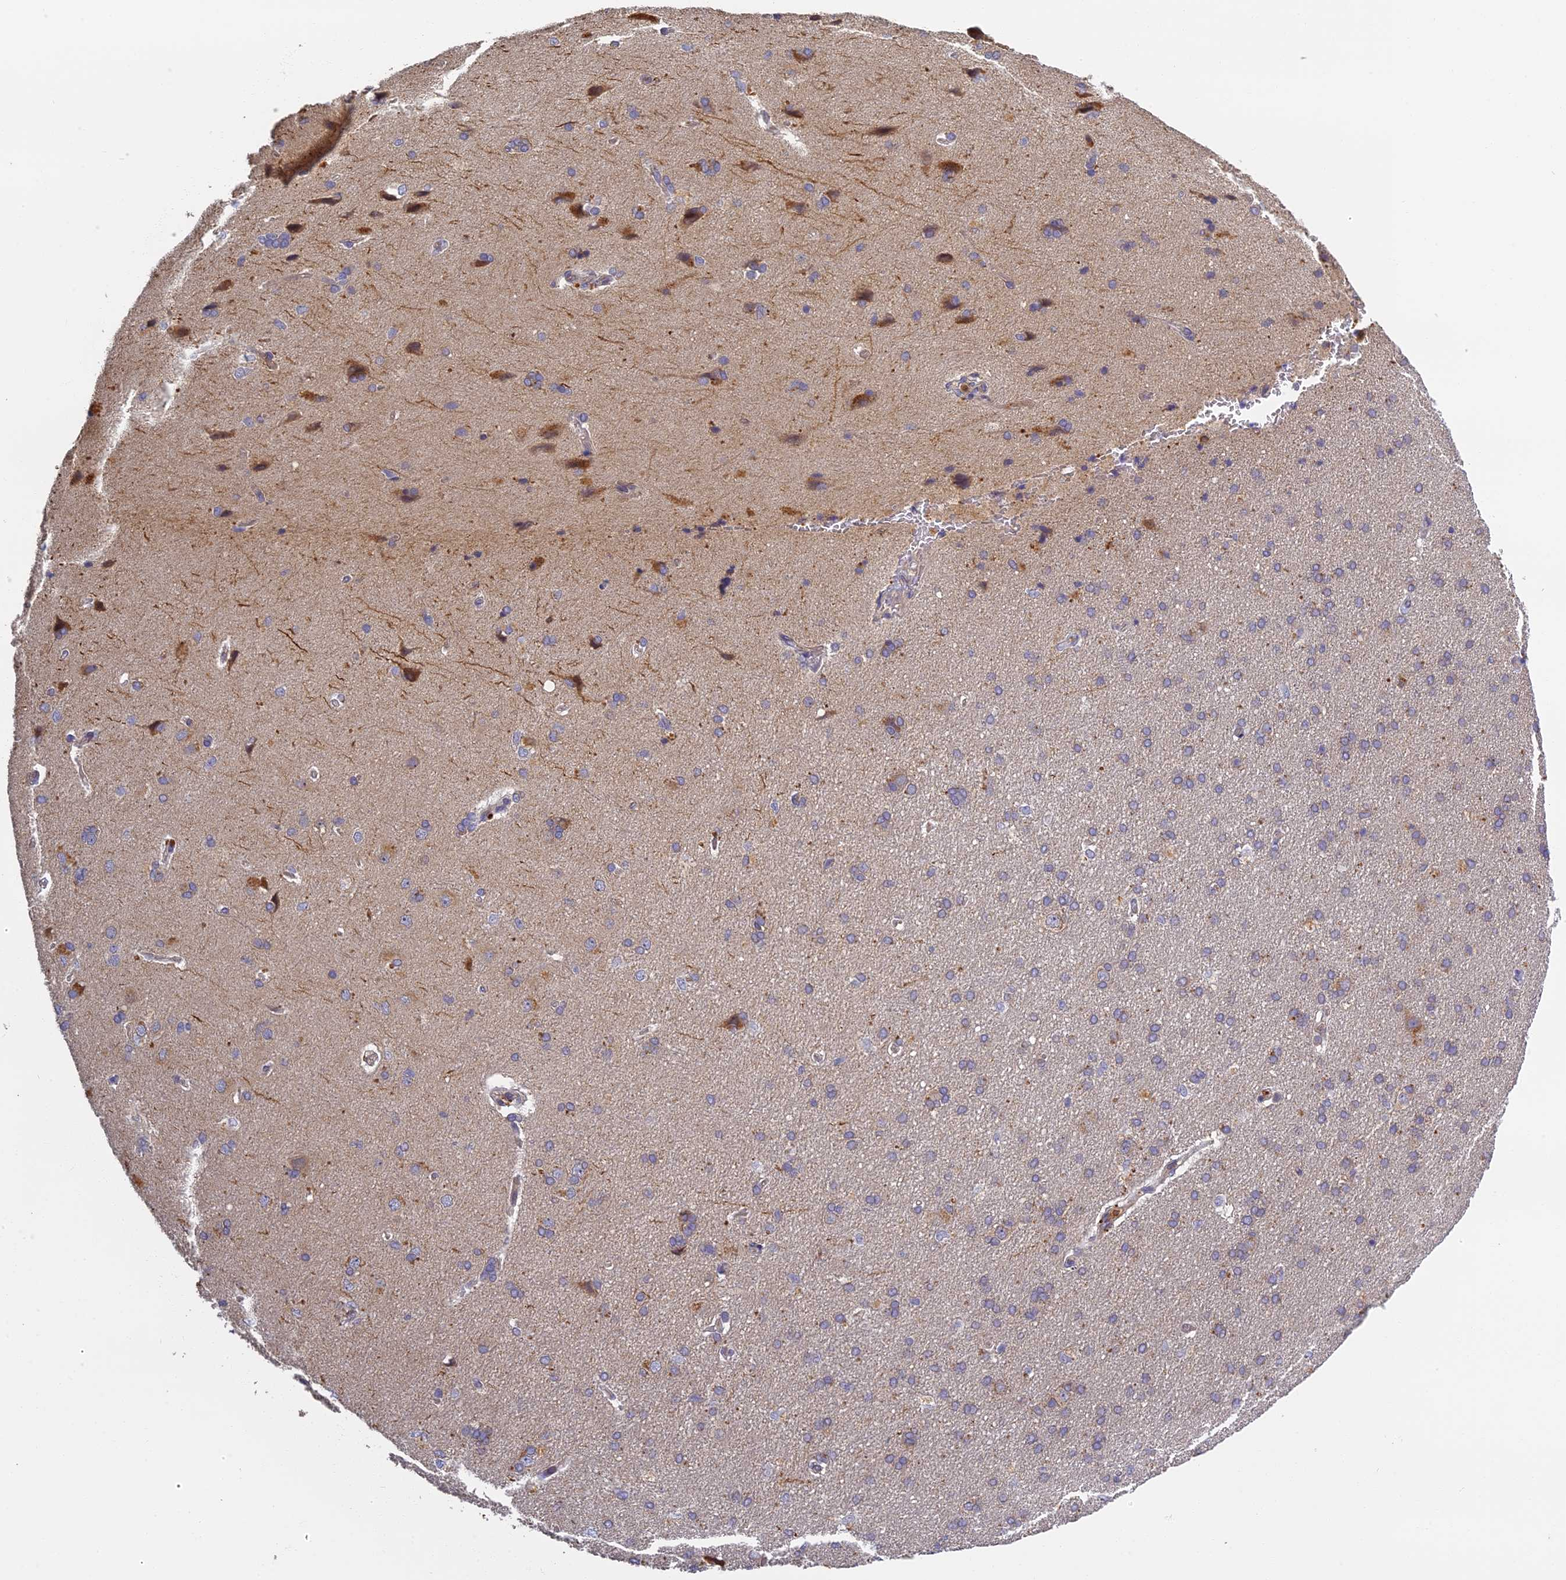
{"staining": {"intensity": "negative", "quantity": "none", "location": "none"}, "tissue": "cerebral cortex", "cell_type": "Endothelial cells", "image_type": "normal", "snomed": [{"axis": "morphology", "description": "Normal tissue, NOS"}, {"axis": "topography", "description": "Cerebral cortex"}], "caption": "Immunohistochemical staining of normal human cerebral cortex demonstrates no significant positivity in endothelial cells.", "gene": "AP4E1", "patient": {"sex": "male", "age": 62}}